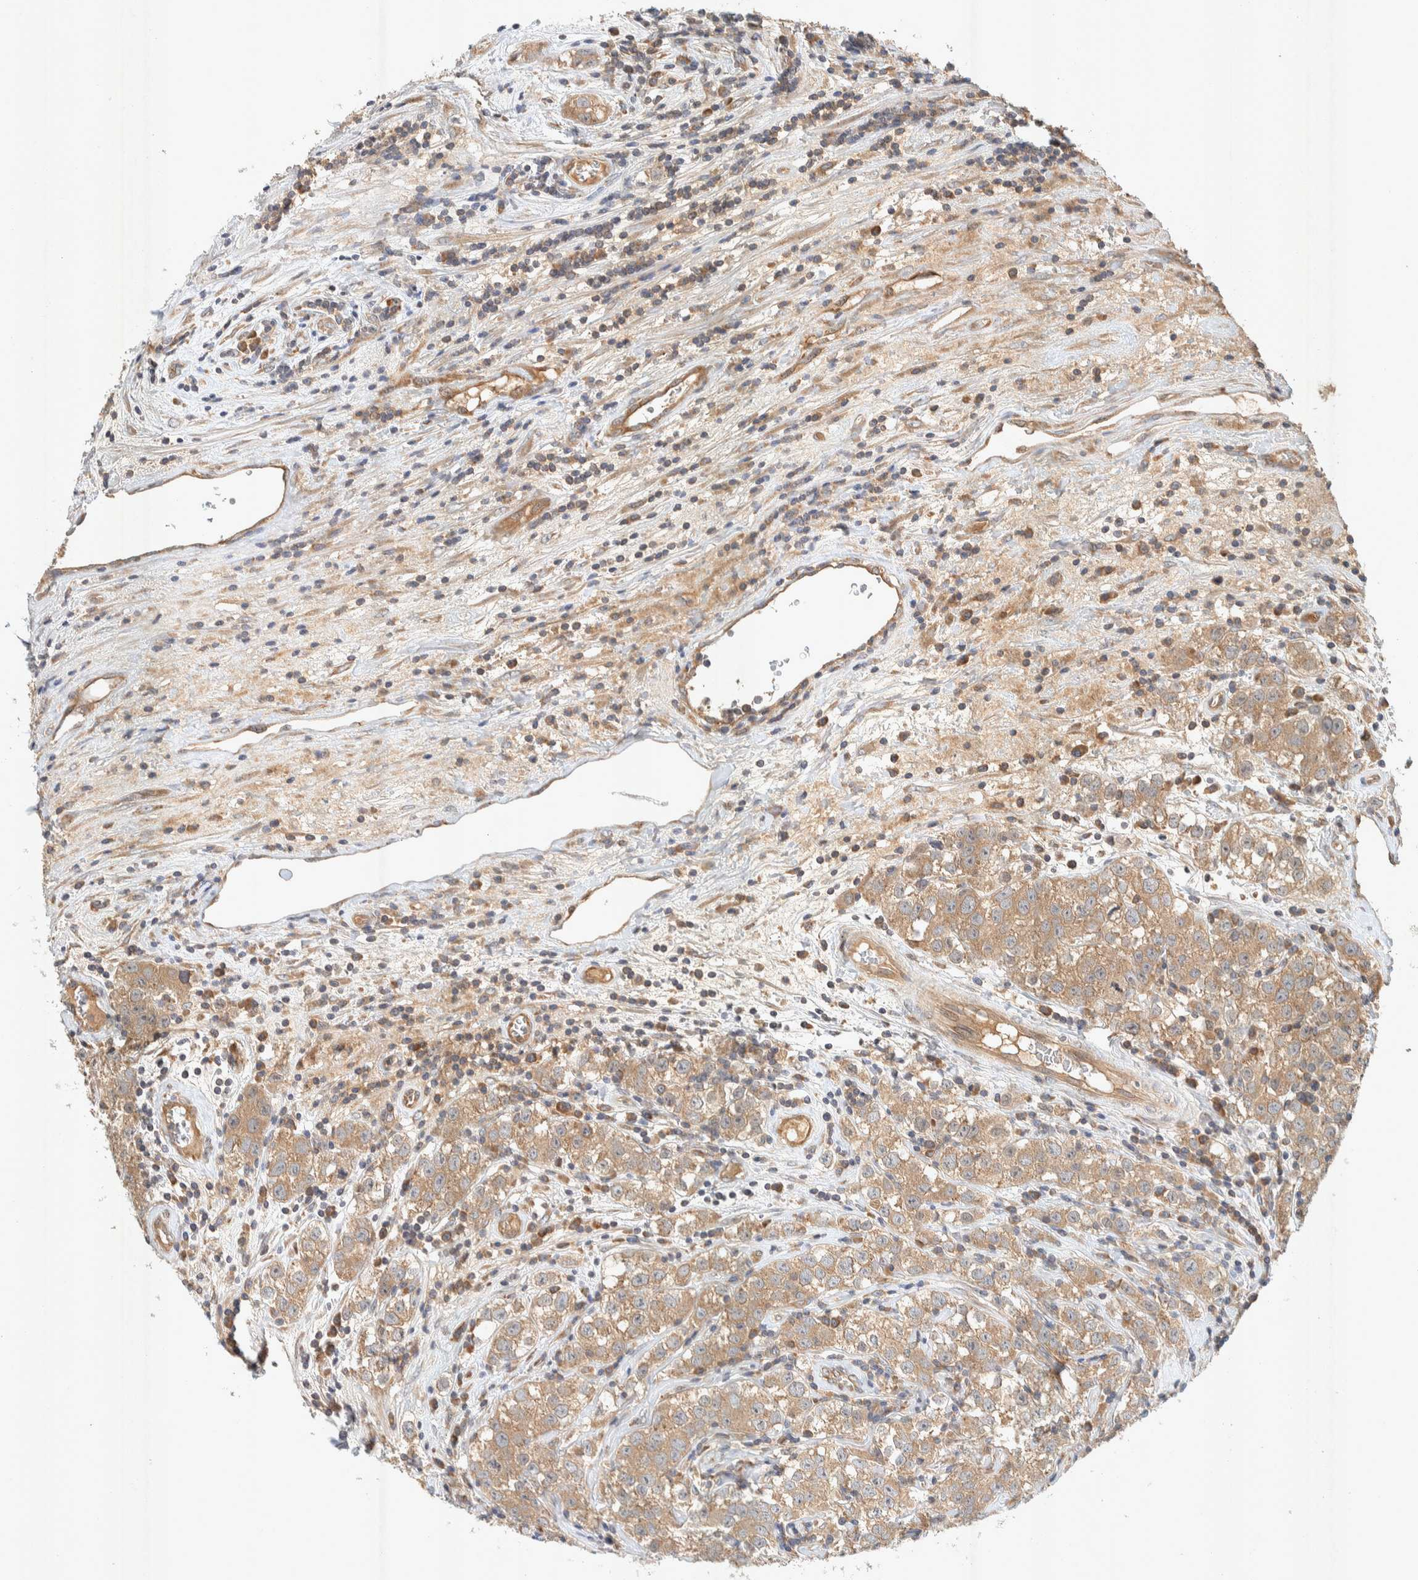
{"staining": {"intensity": "moderate", "quantity": ">75%", "location": "cytoplasmic/membranous"}, "tissue": "testis cancer", "cell_type": "Tumor cells", "image_type": "cancer", "snomed": [{"axis": "morphology", "description": "Seminoma, NOS"}, {"axis": "morphology", "description": "Carcinoma, Embryonal, NOS"}, {"axis": "topography", "description": "Testis"}], "caption": "Protein expression analysis of testis cancer reveals moderate cytoplasmic/membranous expression in about >75% of tumor cells.", "gene": "PXK", "patient": {"sex": "male", "age": 43}}